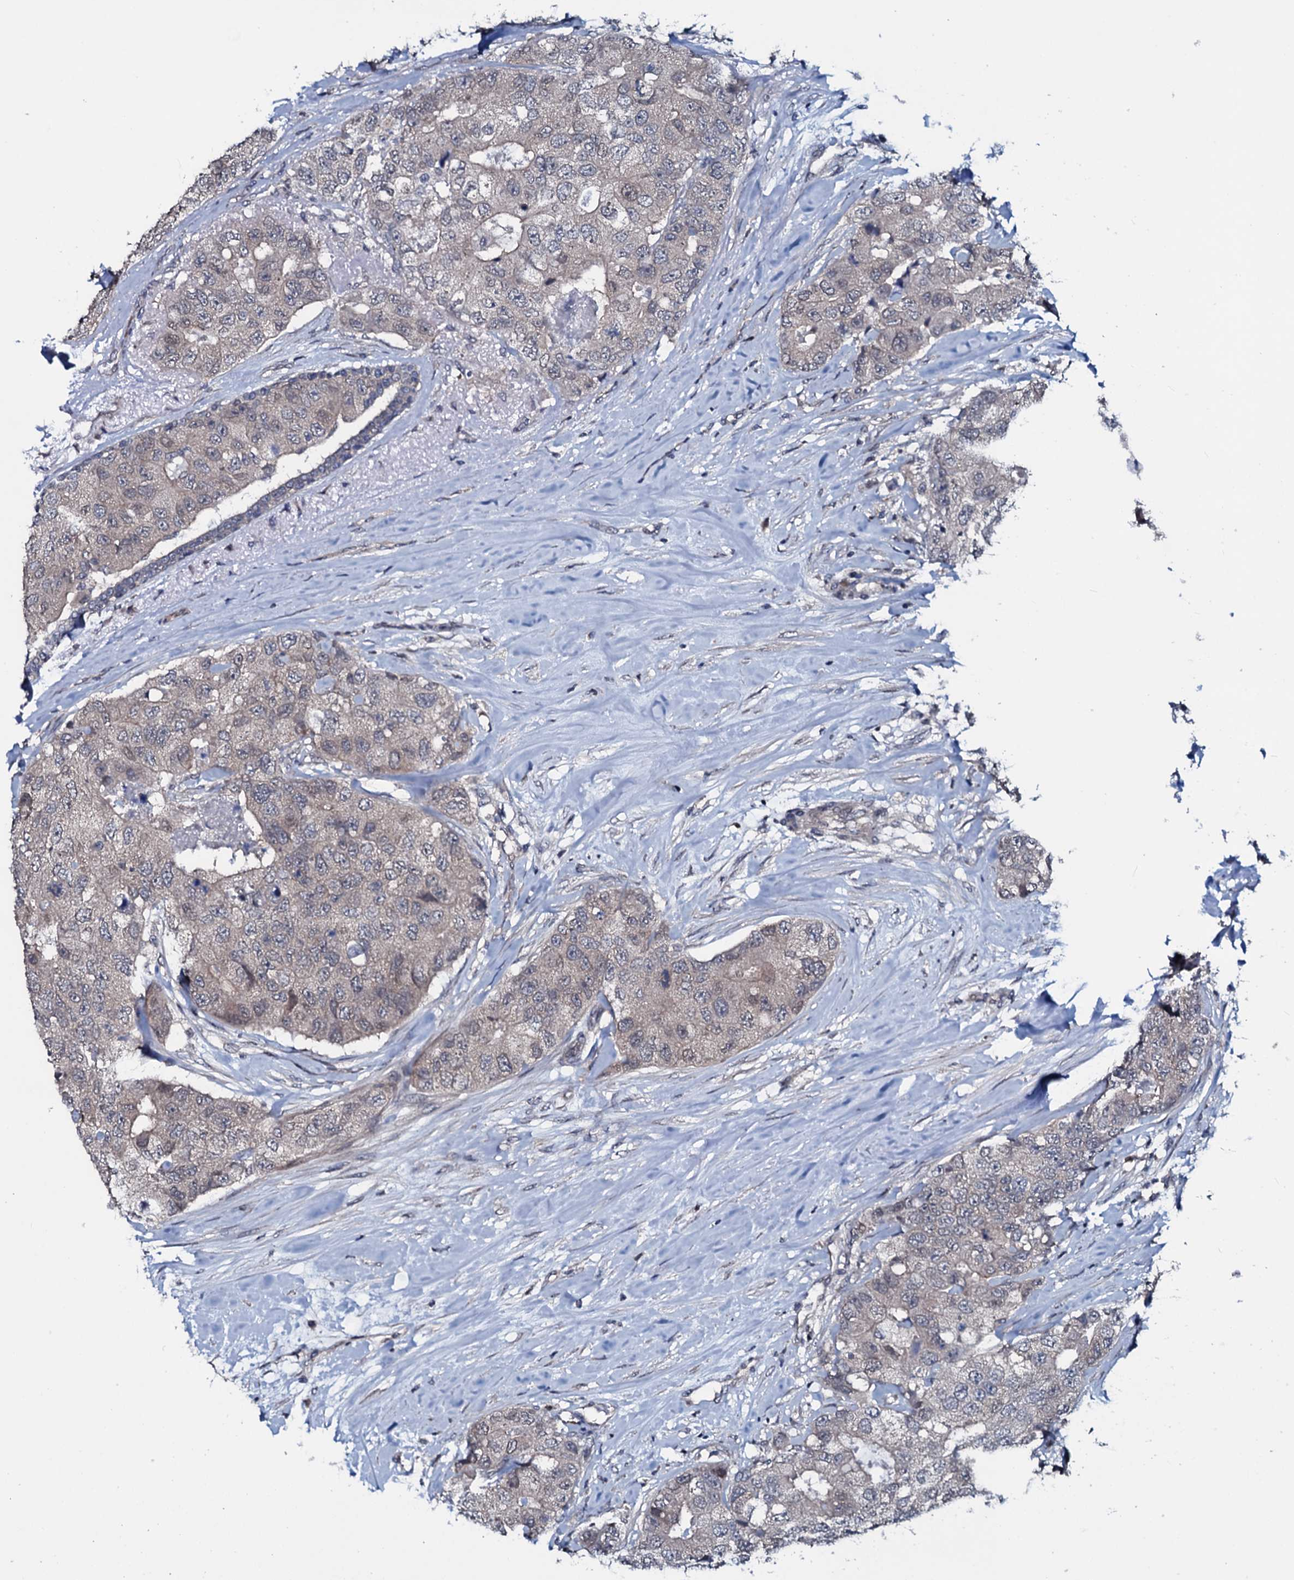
{"staining": {"intensity": "weak", "quantity": "<25%", "location": "cytoplasmic/membranous"}, "tissue": "breast cancer", "cell_type": "Tumor cells", "image_type": "cancer", "snomed": [{"axis": "morphology", "description": "Duct carcinoma"}, {"axis": "topography", "description": "Breast"}], "caption": "Immunohistochemistry (IHC) of breast cancer shows no positivity in tumor cells.", "gene": "OGFOD2", "patient": {"sex": "female", "age": 62}}